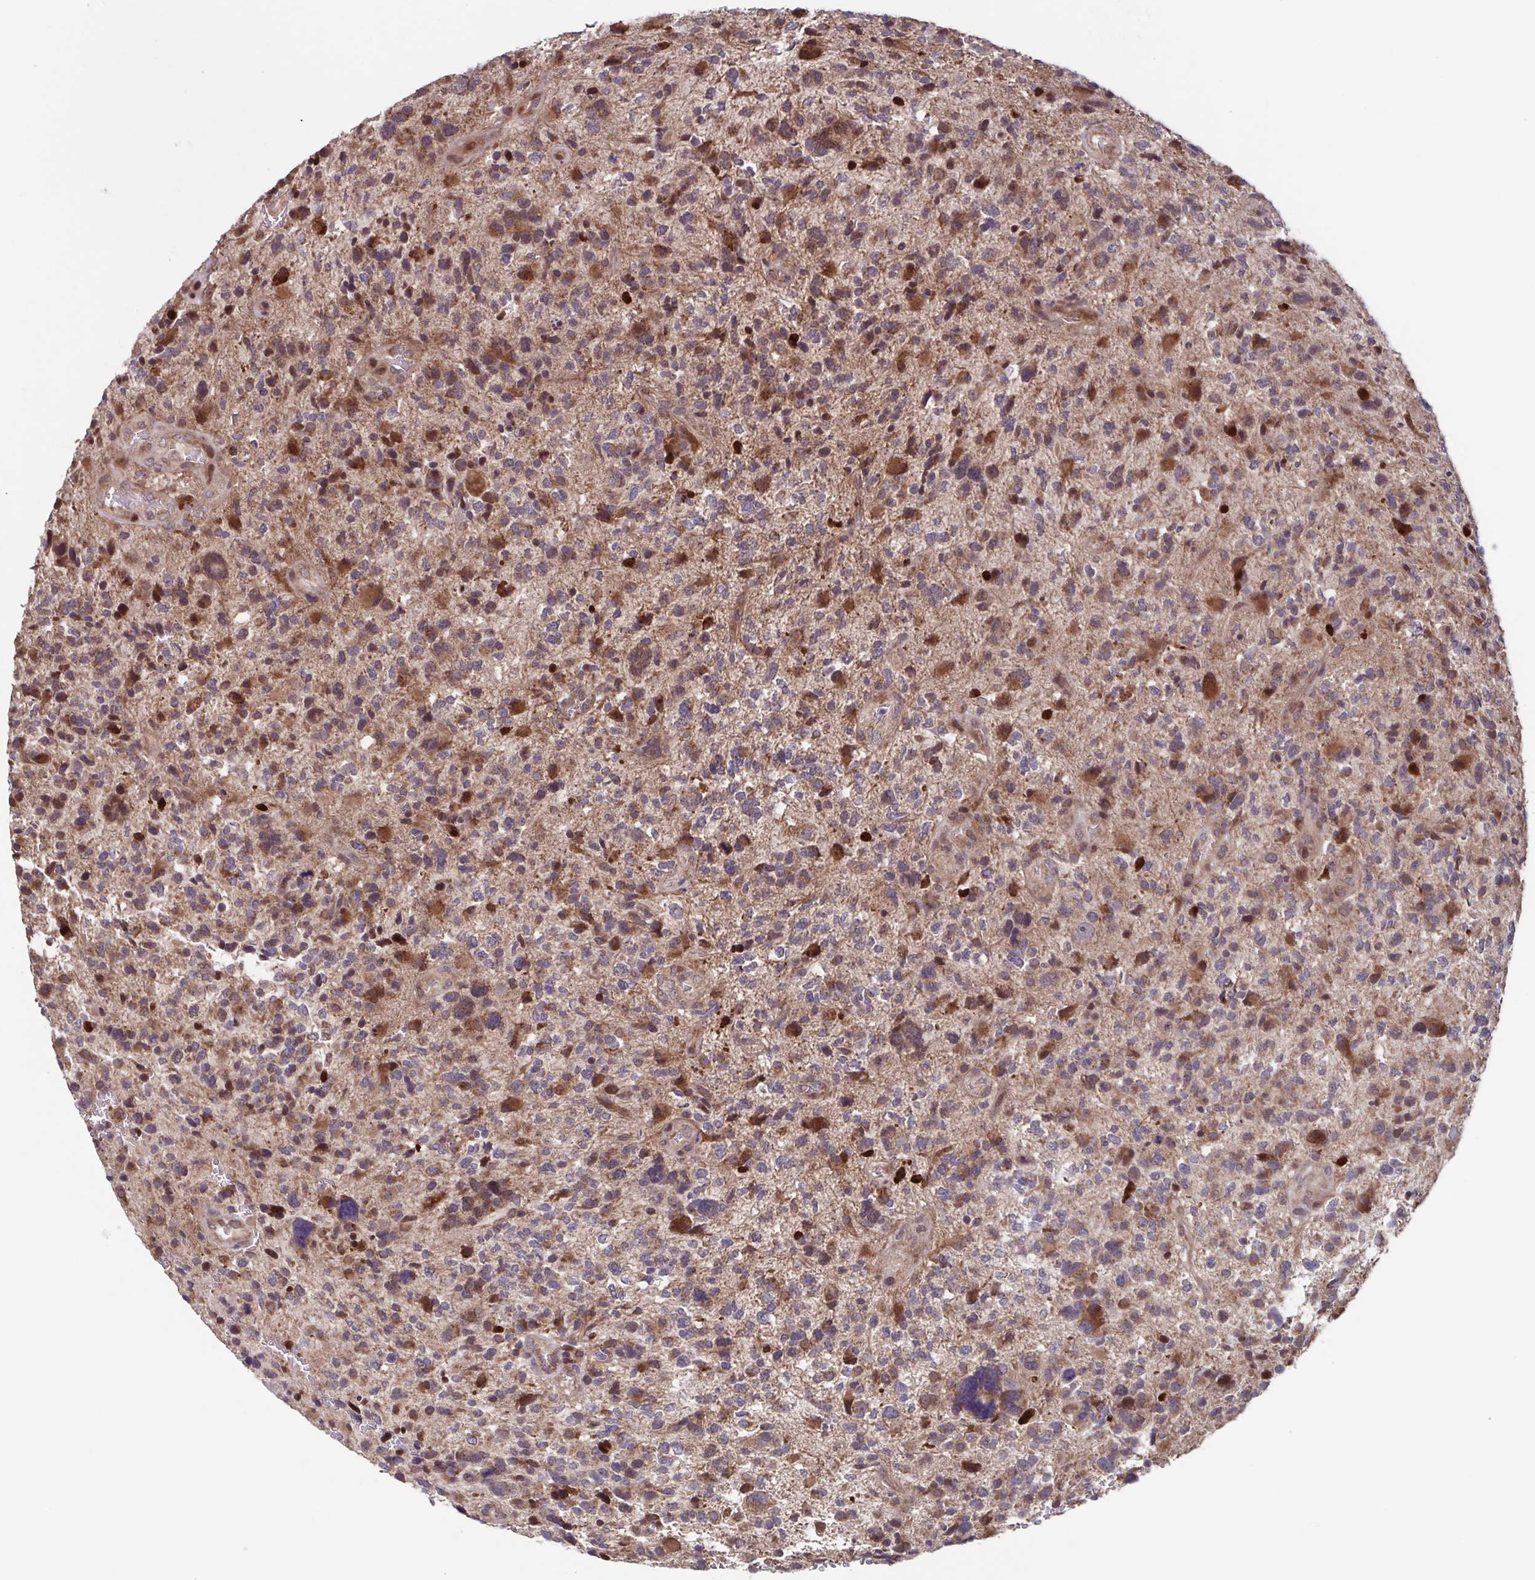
{"staining": {"intensity": "moderate", "quantity": "25%-75%", "location": "cytoplasmic/membranous"}, "tissue": "glioma", "cell_type": "Tumor cells", "image_type": "cancer", "snomed": [{"axis": "morphology", "description": "Glioma, malignant, High grade"}, {"axis": "topography", "description": "Brain"}], "caption": "Tumor cells display medium levels of moderate cytoplasmic/membranous staining in about 25%-75% of cells in malignant glioma (high-grade).", "gene": "TTC19", "patient": {"sex": "female", "age": 71}}